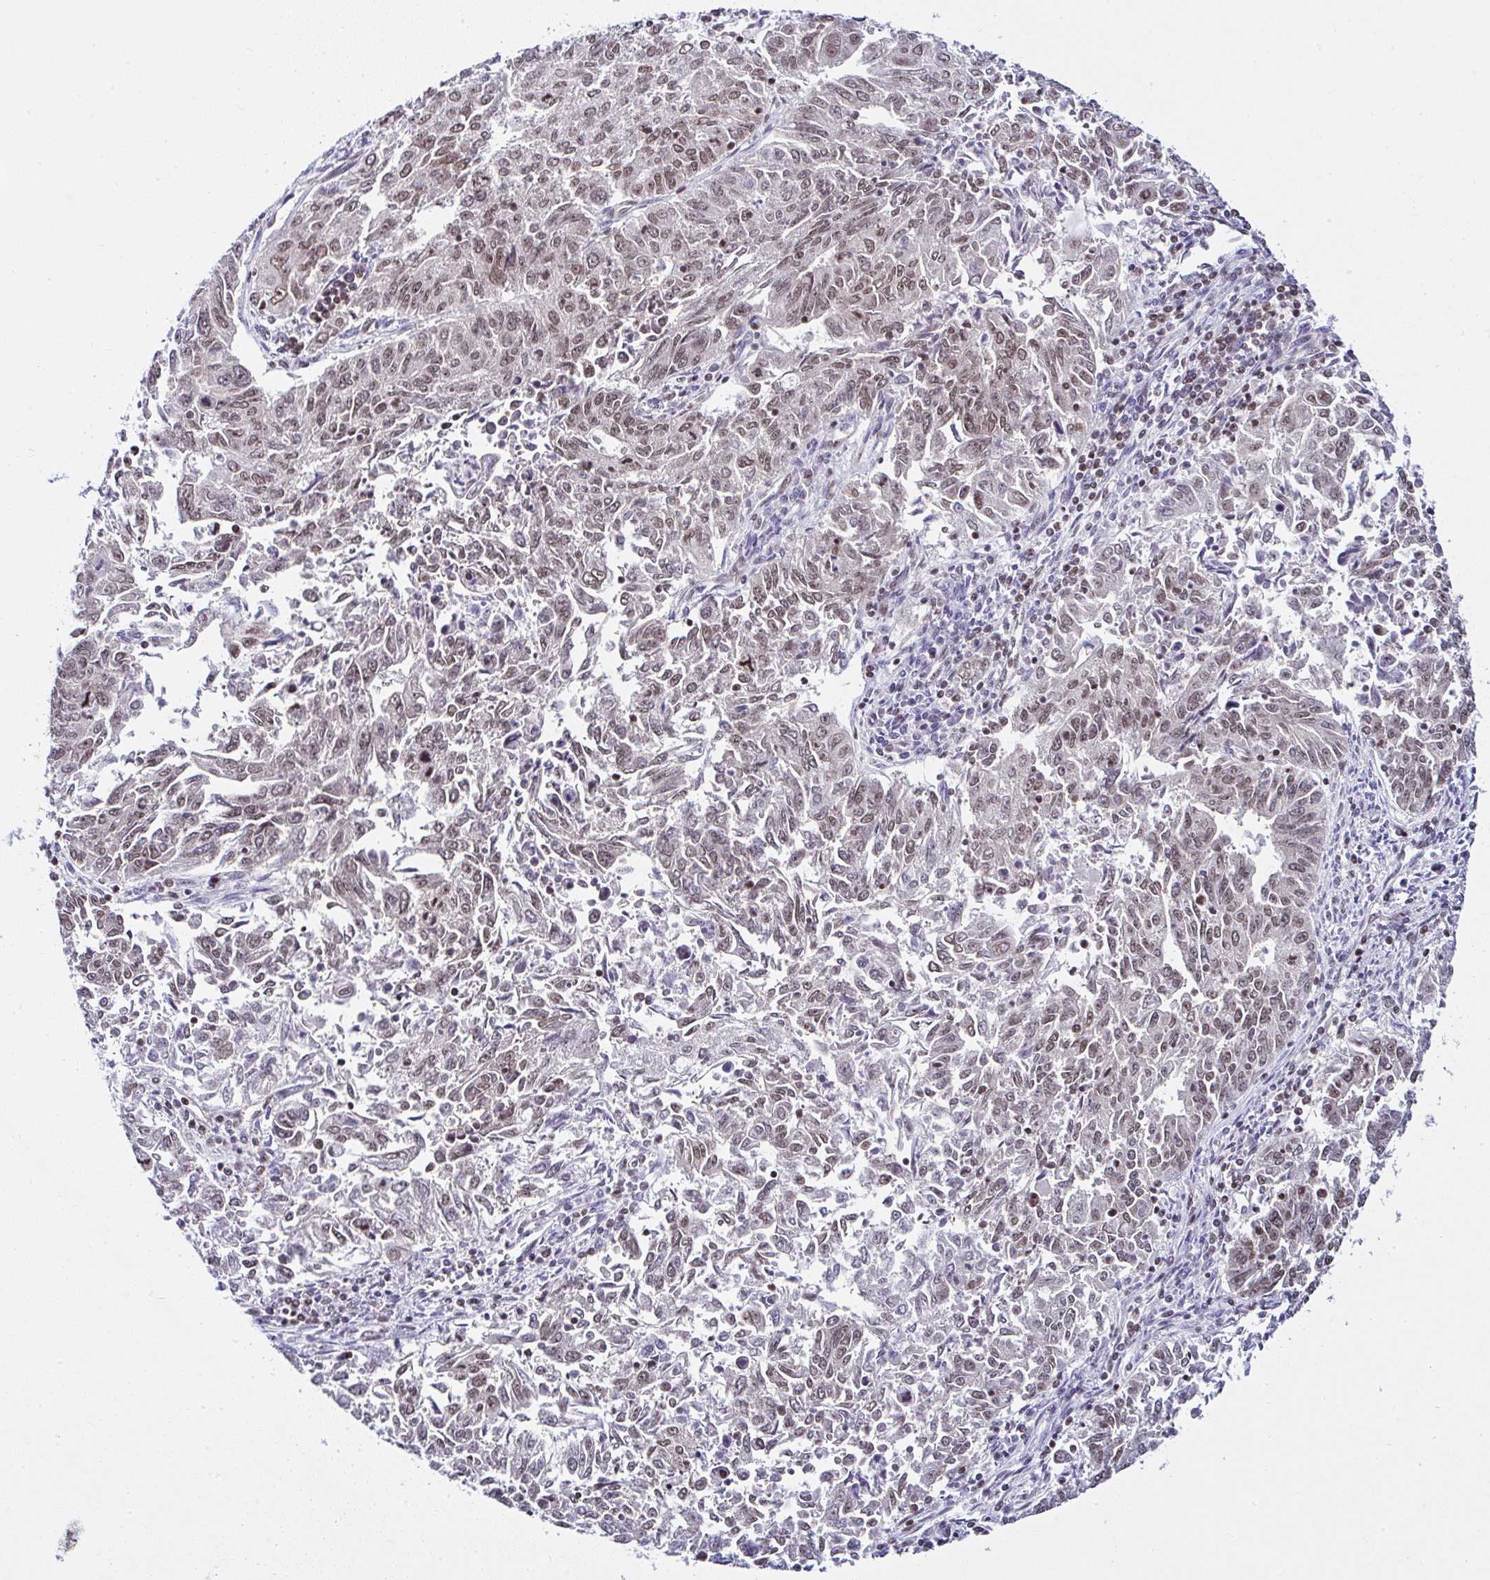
{"staining": {"intensity": "moderate", "quantity": ">75%", "location": "nuclear"}, "tissue": "endometrial cancer", "cell_type": "Tumor cells", "image_type": "cancer", "snomed": [{"axis": "morphology", "description": "Adenocarcinoma, NOS"}, {"axis": "topography", "description": "Endometrium"}], "caption": "Immunohistochemical staining of endometrial adenocarcinoma exhibits medium levels of moderate nuclear expression in about >75% of tumor cells.", "gene": "DR1", "patient": {"sex": "female", "age": 42}}